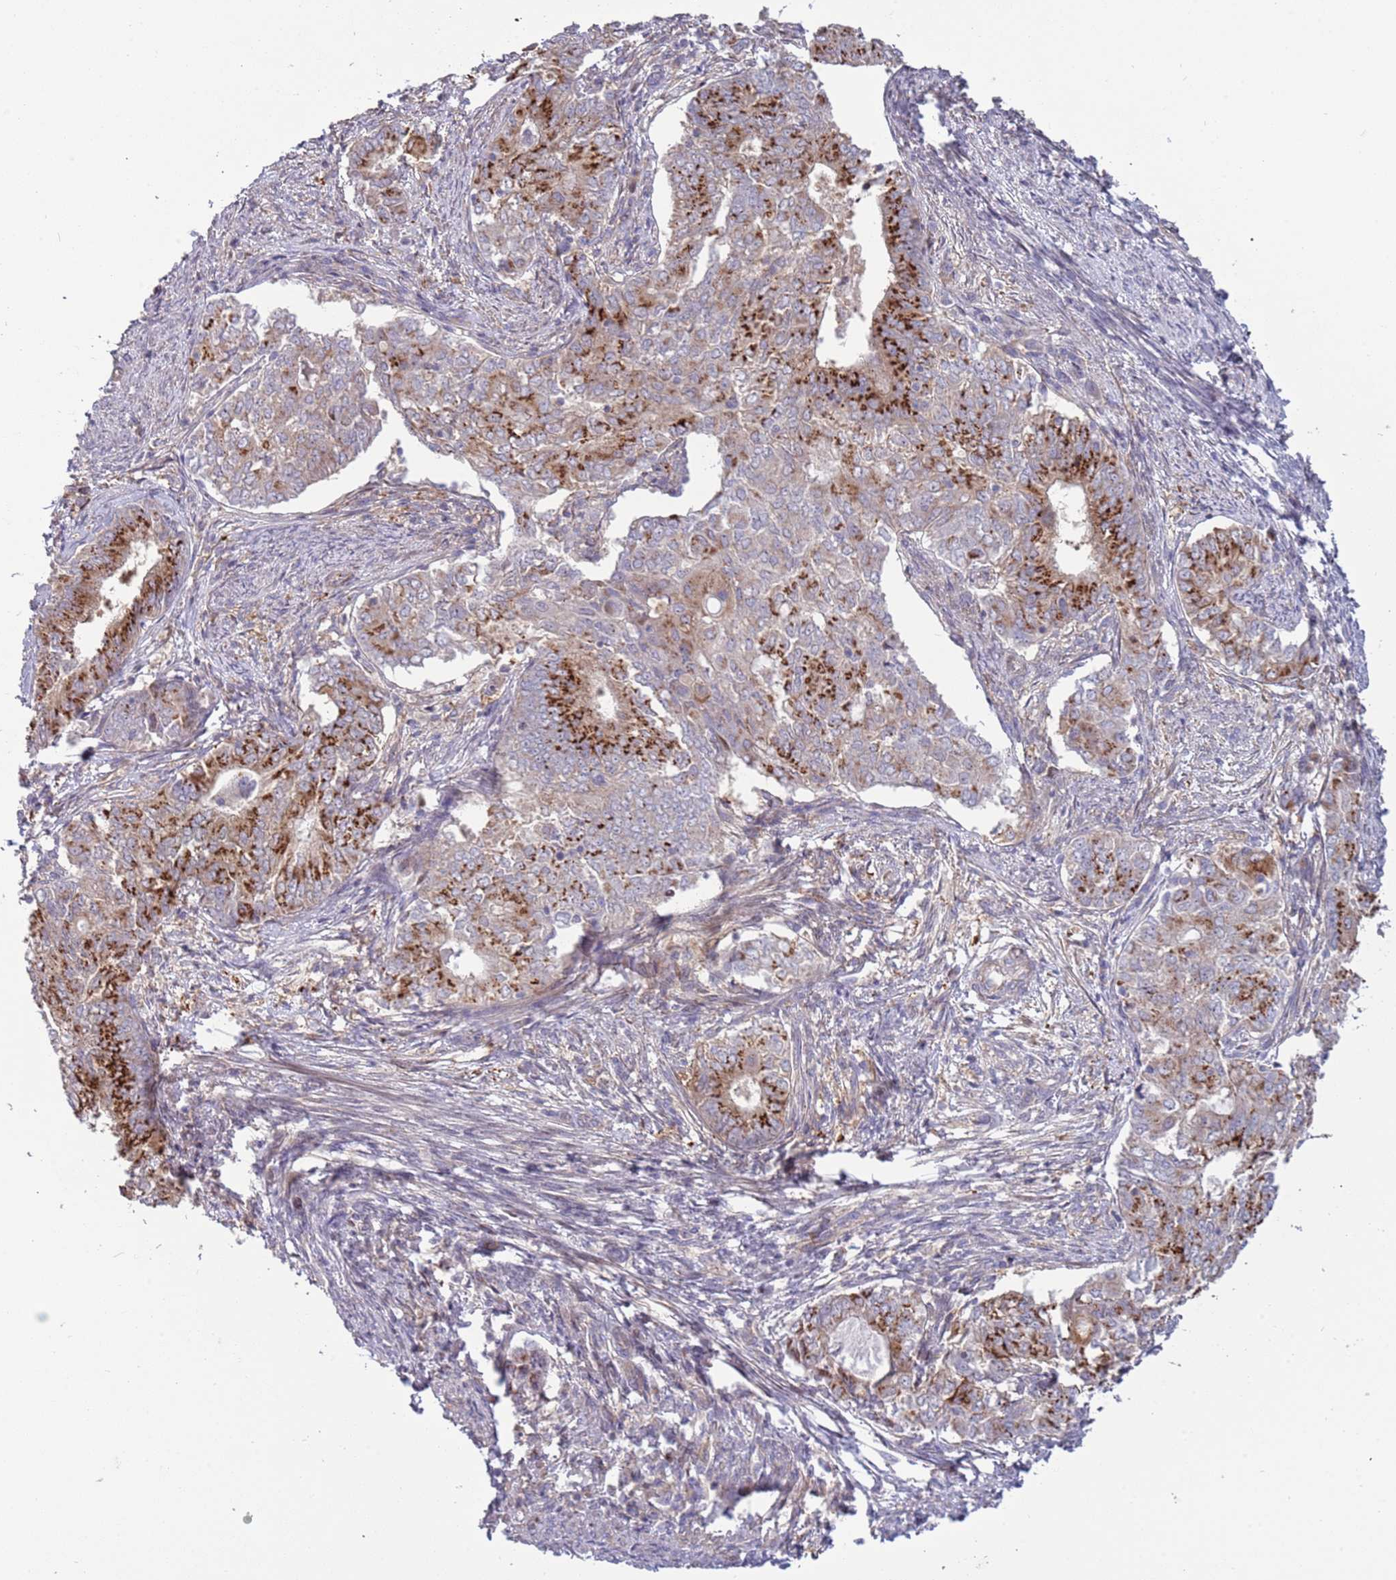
{"staining": {"intensity": "strong", "quantity": "25%-75%", "location": "cytoplasmic/membranous"}, "tissue": "endometrial cancer", "cell_type": "Tumor cells", "image_type": "cancer", "snomed": [{"axis": "morphology", "description": "Adenocarcinoma, NOS"}, {"axis": "topography", "description": "Endometrium"}], "caption": "Immunohistochemistry (IHC) photomicrograph of endometrial adenocarcinoma stained for a protein (brown), which exhibits high levels of strong cytoplasmic/membranous expression in about 25%-75% of tumor cells.", "gene": "ITGB6", "patient": {"sex": "female", "age": 62}}